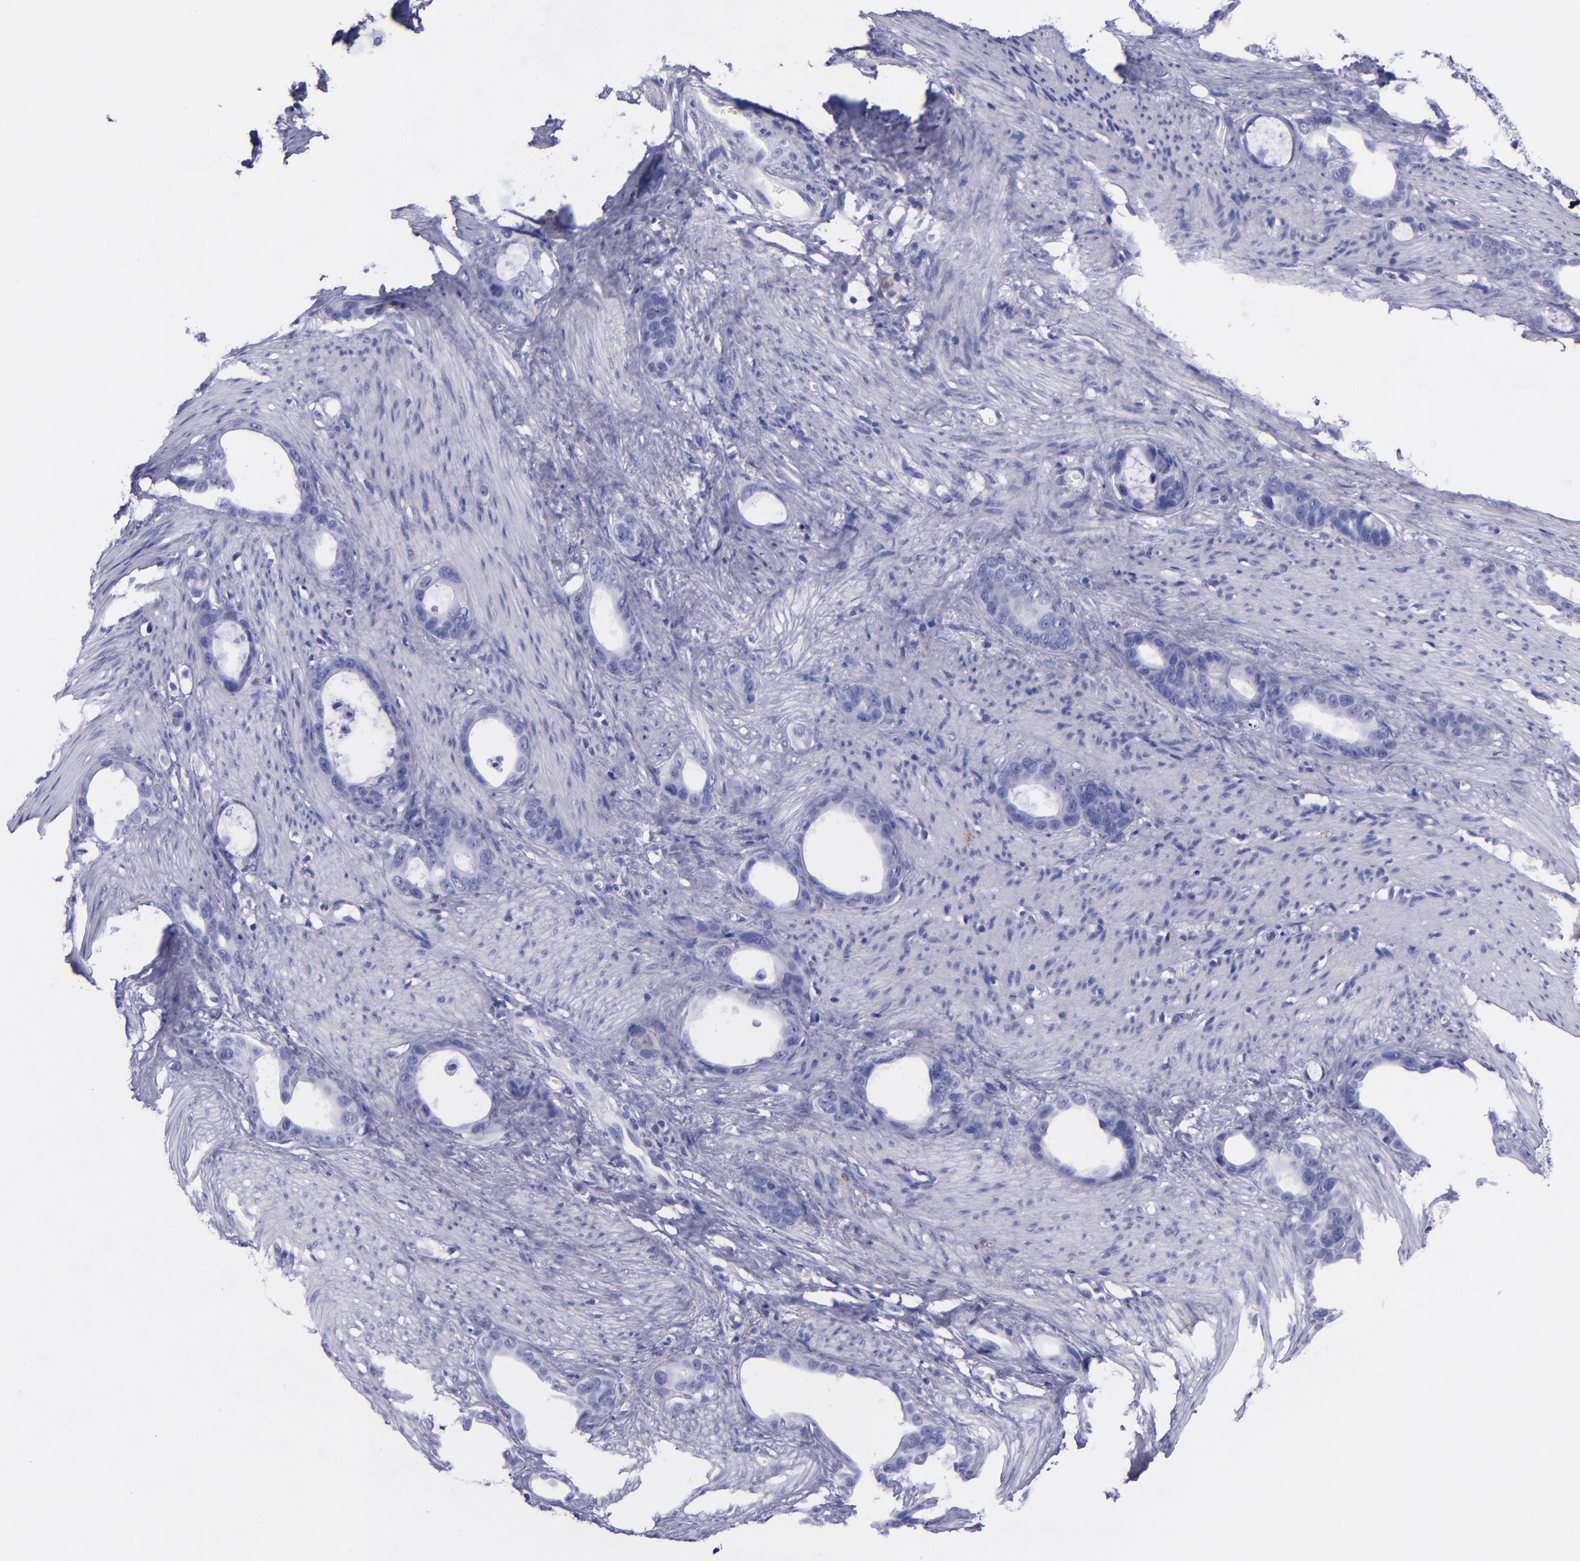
{"staining": {"intensity": "negative", "quantity": "none", "location": "none"}, "tissue": "stomach cancer", "cell_type": "Tumor cells", "image_type": "cancer", "snomed": [{"axis": "morphology", "description": "Adenocarcinoma, NOS"}, {"axis": "topography", "description": "Stomach"}], "caption": "This is an IHC photomicrograph of human stomach cancer. There is no staining in tumor cells.", "gene": "SV2A", "patient": {"sex": "female", "age": 75}}